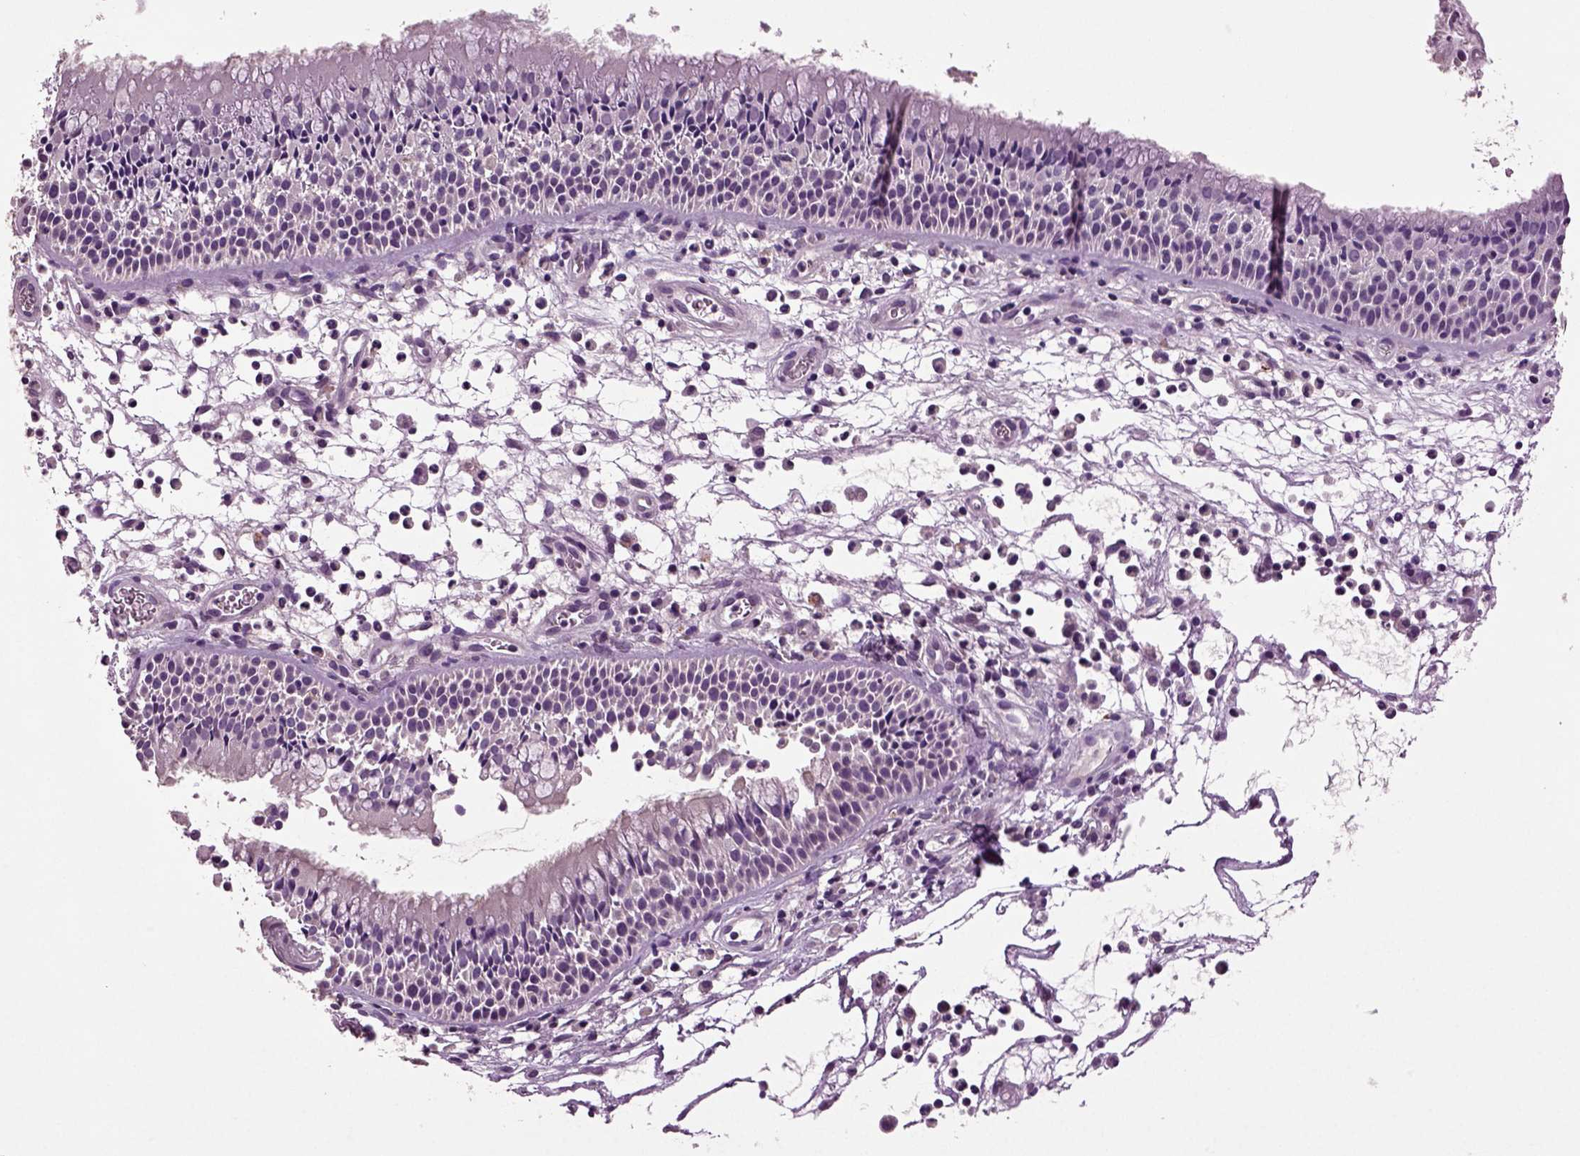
{"staining": {"intensity": "negative", "quantity": "none", "location": "none"}, "tissue": "nasopharynx", "cell_type": "Respiratory epithelial cells", "image_type": "normal", "snomed": [{"axis": "morphology", "description": "Normal tissue, NOS"}, {"axis": "topography", "description": "Nasopharynx"}], "caption": "Histopathology image shows no protein staining in respiratory epithelial cells of benign nasopharynx.", "gene": "SLC17A6", "patient": {"sex": "male", "age": 51}}